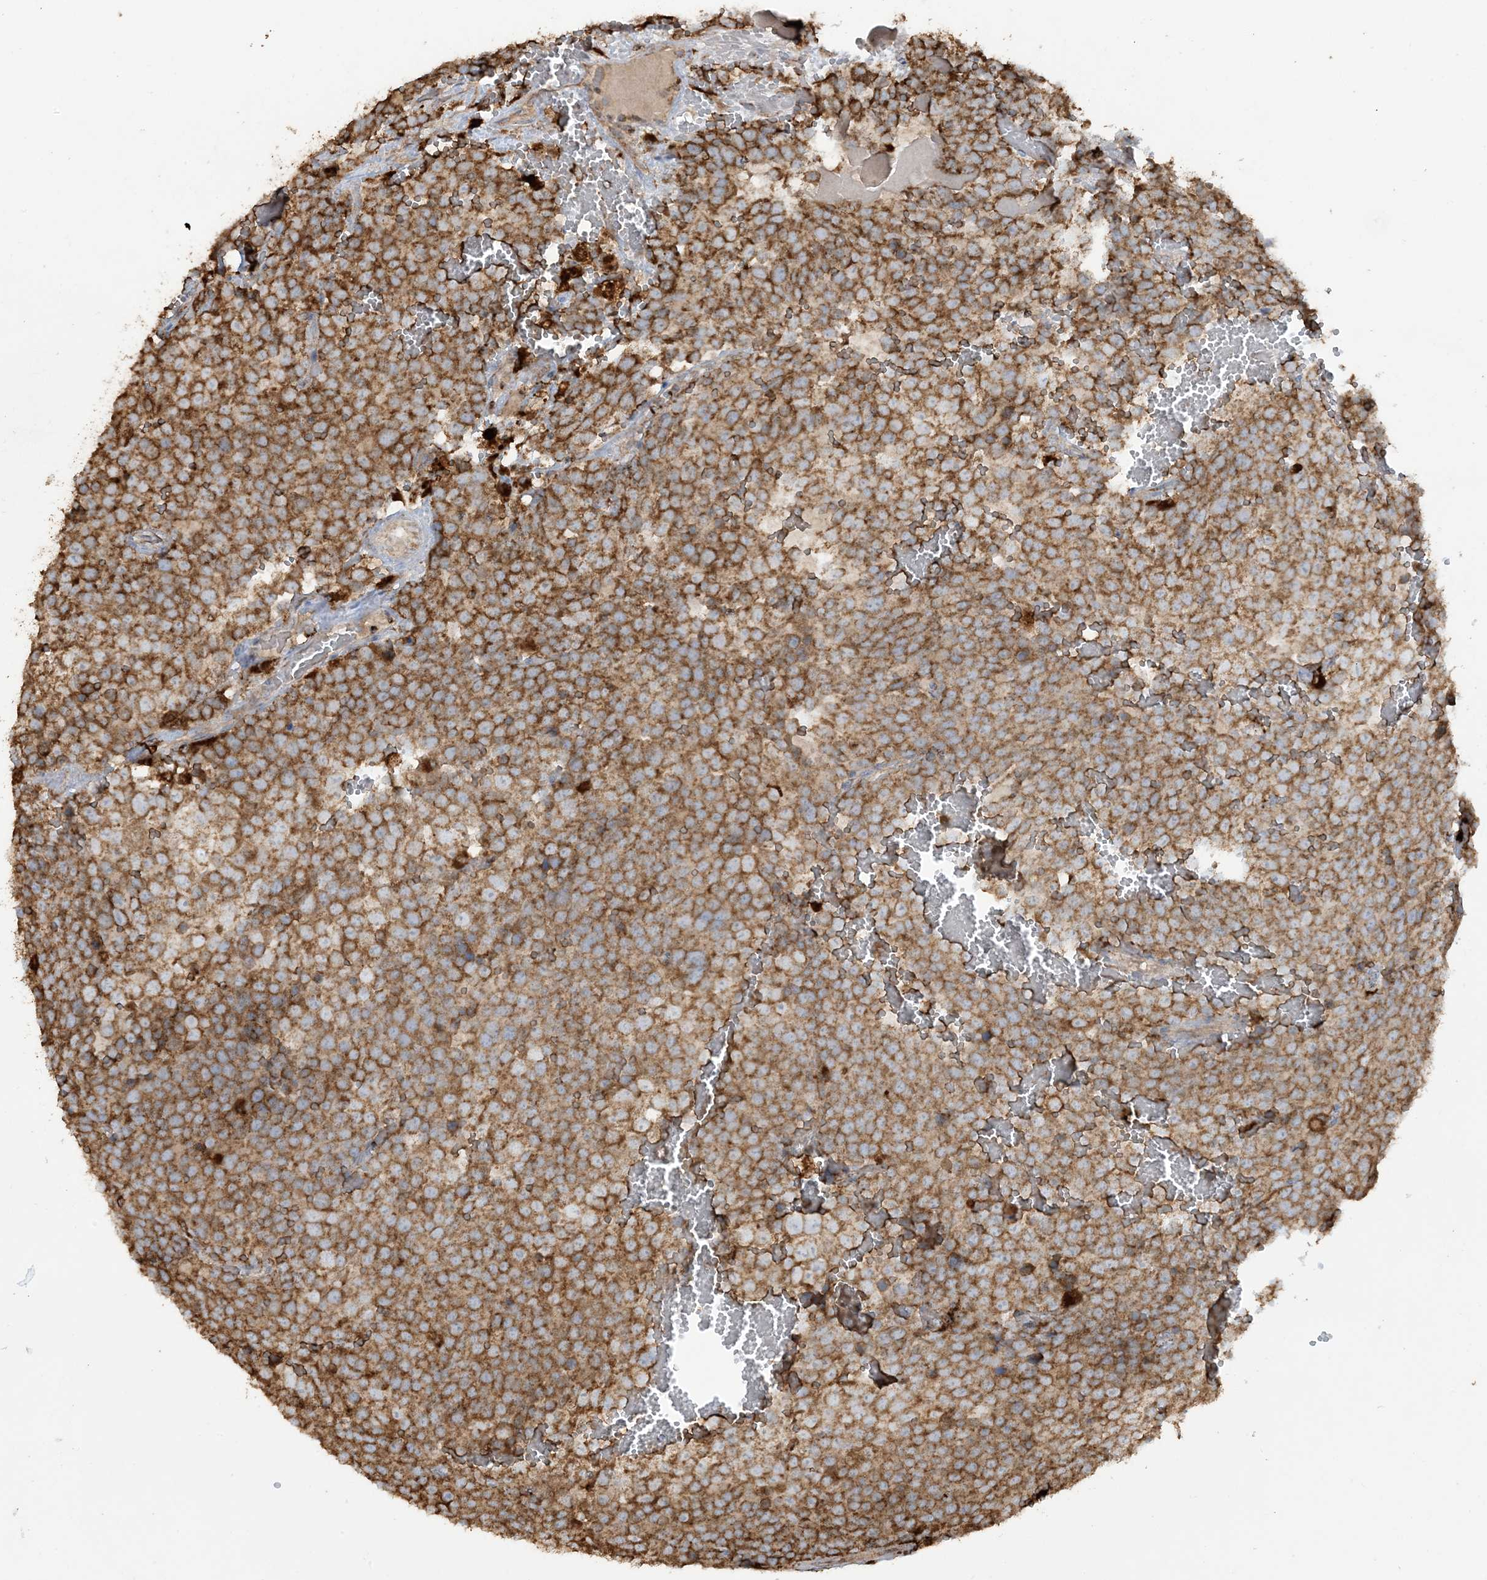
{"staining": {"intensity": "moderate", "quantity": ">75%", "location": "cytoplasmic/membranous"}, "tissue": "testis cancer", "cell_type": "Tumor cells", "image_type": "cancer", "snomed": [{"axis": "morphology", "description": "Seminoma, NOS"}, {"axis": "topography", "description": "Testis"}], "caption": "IHC of human testis seminoma displays medium levels of moderate cytoplasmic/membranous positivity in about >75% of tumor cells.", "gene": "AGA", "patient": {"sex": "male", "age": 71}}